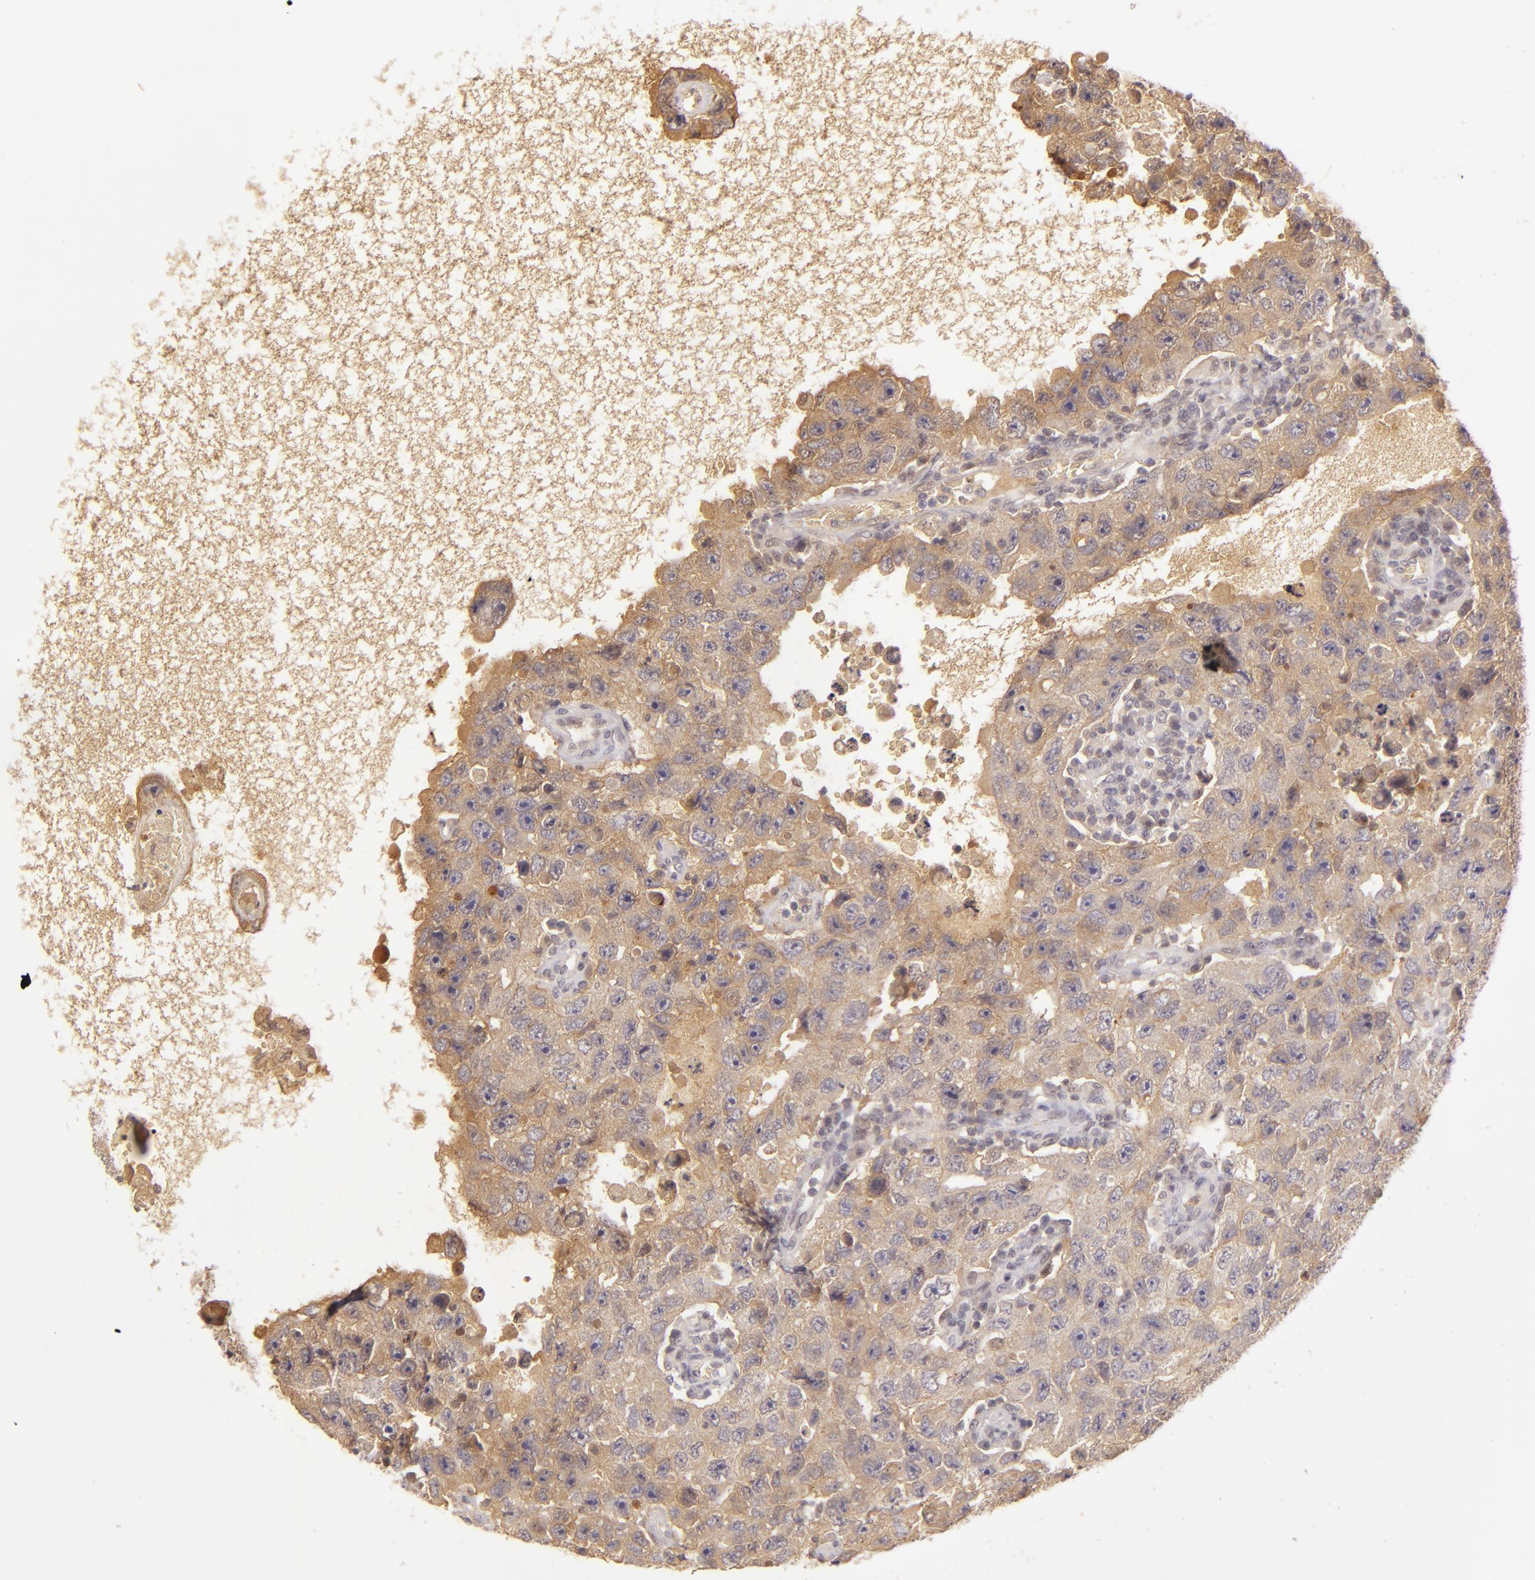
{"staining": {"intensity": "moderate", "quantity": ">75%", "location": "cytoplasmic/membranous"}, "tissue": "testis cancer", "cell_type": "Tumor cells", "image_type": "cancer", "snomed": [{"axis": "morphology", "description": "Carcinoma, Embryonal, NOS"}, {"axis": "topography", "description": "Testis"}], "caption": "The micrograph shows immunohistochemical staining of testis cancer. There is moderate cytoplasmic/membranous staining is identified in approximately >75% of tumor cells. The protein of interest is shown in brown color, while the nuclei are stained blue.", "gene": "LRG1", "patient": {"sex": "male", "age": 26}}